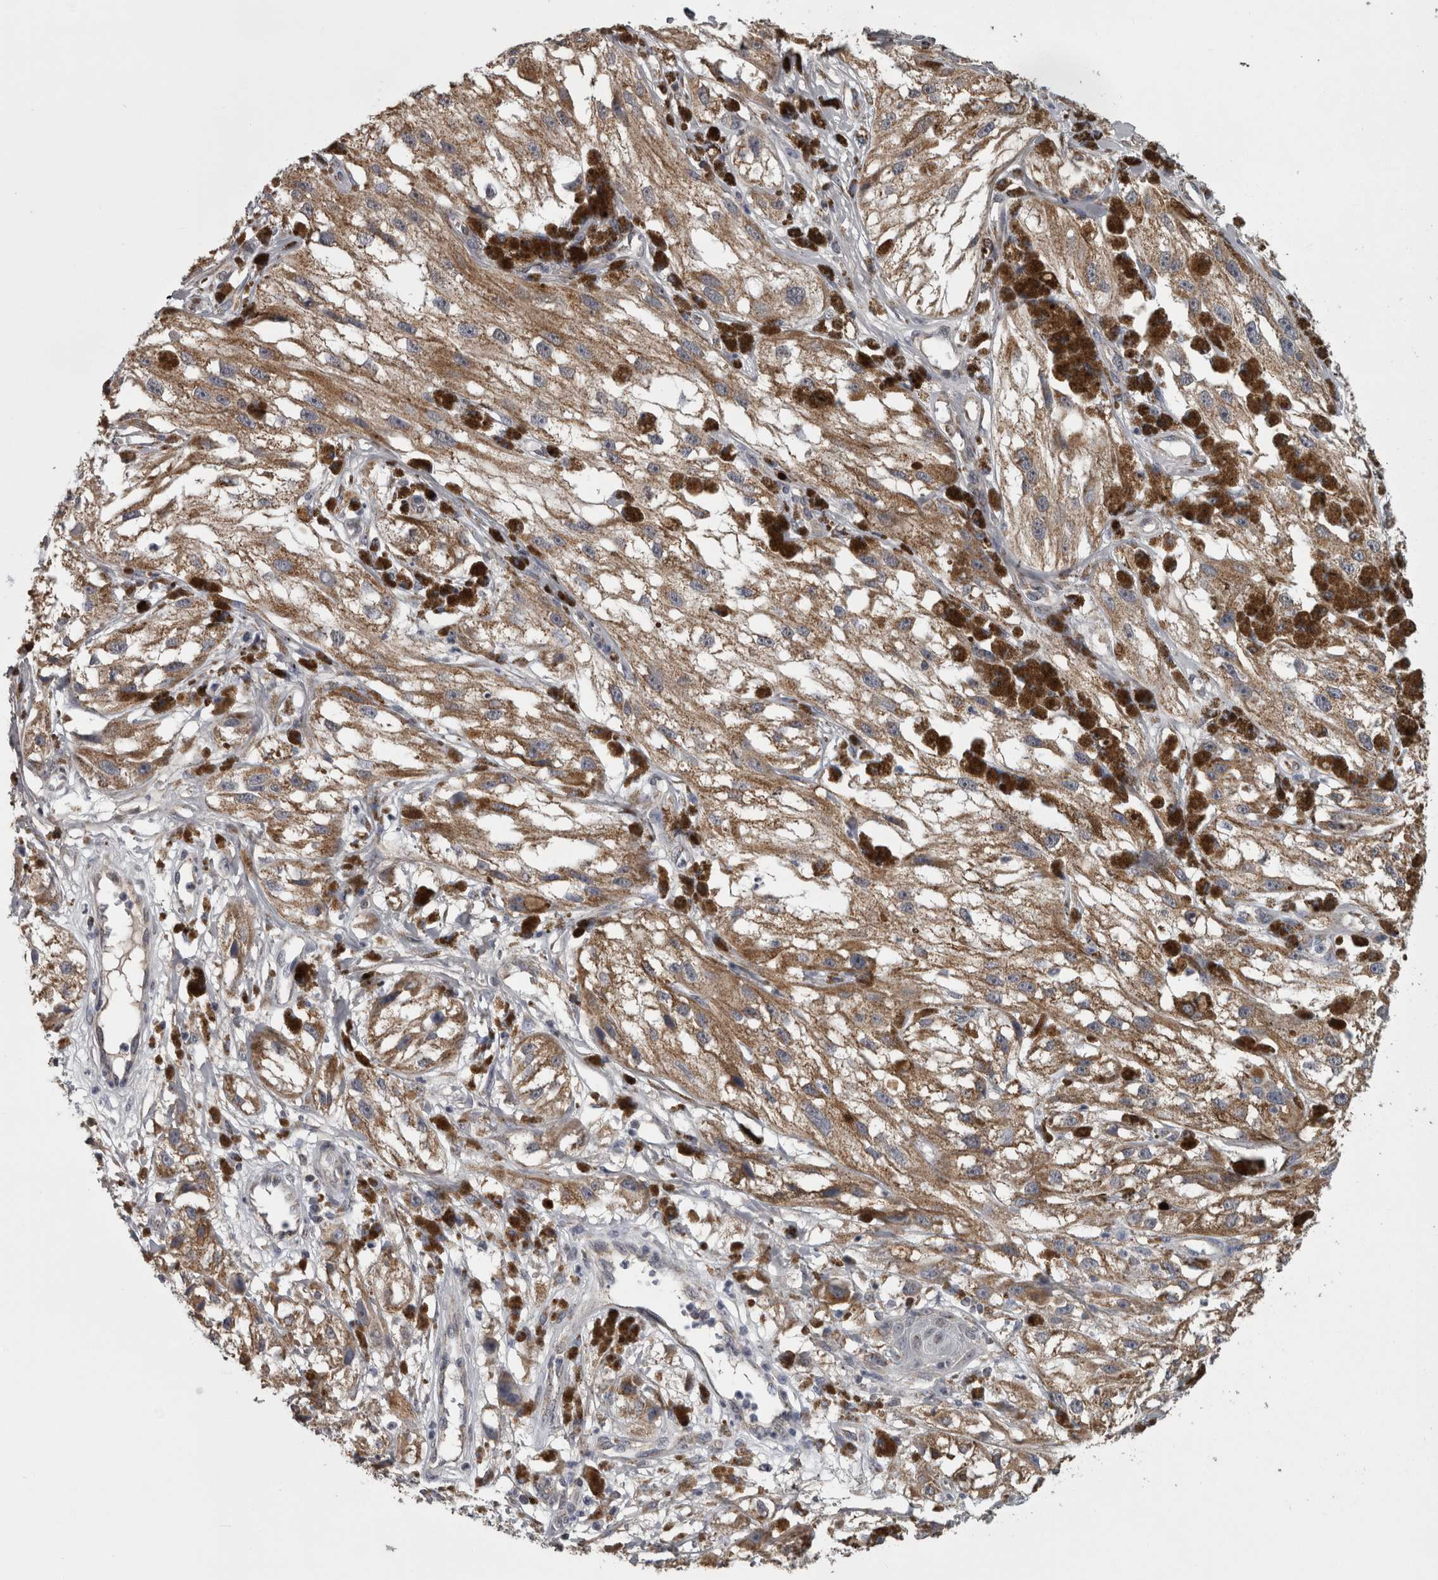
{"staining": {"intensity": "moderate", "quantity": ">75%", "location": "cytoplasmic/membranous"}, "tissue": "melanoma", "cell_type": "Tumor cells", "image_type": "cancer", "snomed": [{"axis": "morphology", "description": "Malignant melanoma, NOS"}, {"axis": "topography", "description": "Skin"}], "caption": "Malignant melanoma stained with immunohistochemistry demonstrates moderate cytoplasmic/membranous staining in approximately >75% of tumor cells.", "gene": "FRK", "patient": {"sex": "male", "age": 88}}